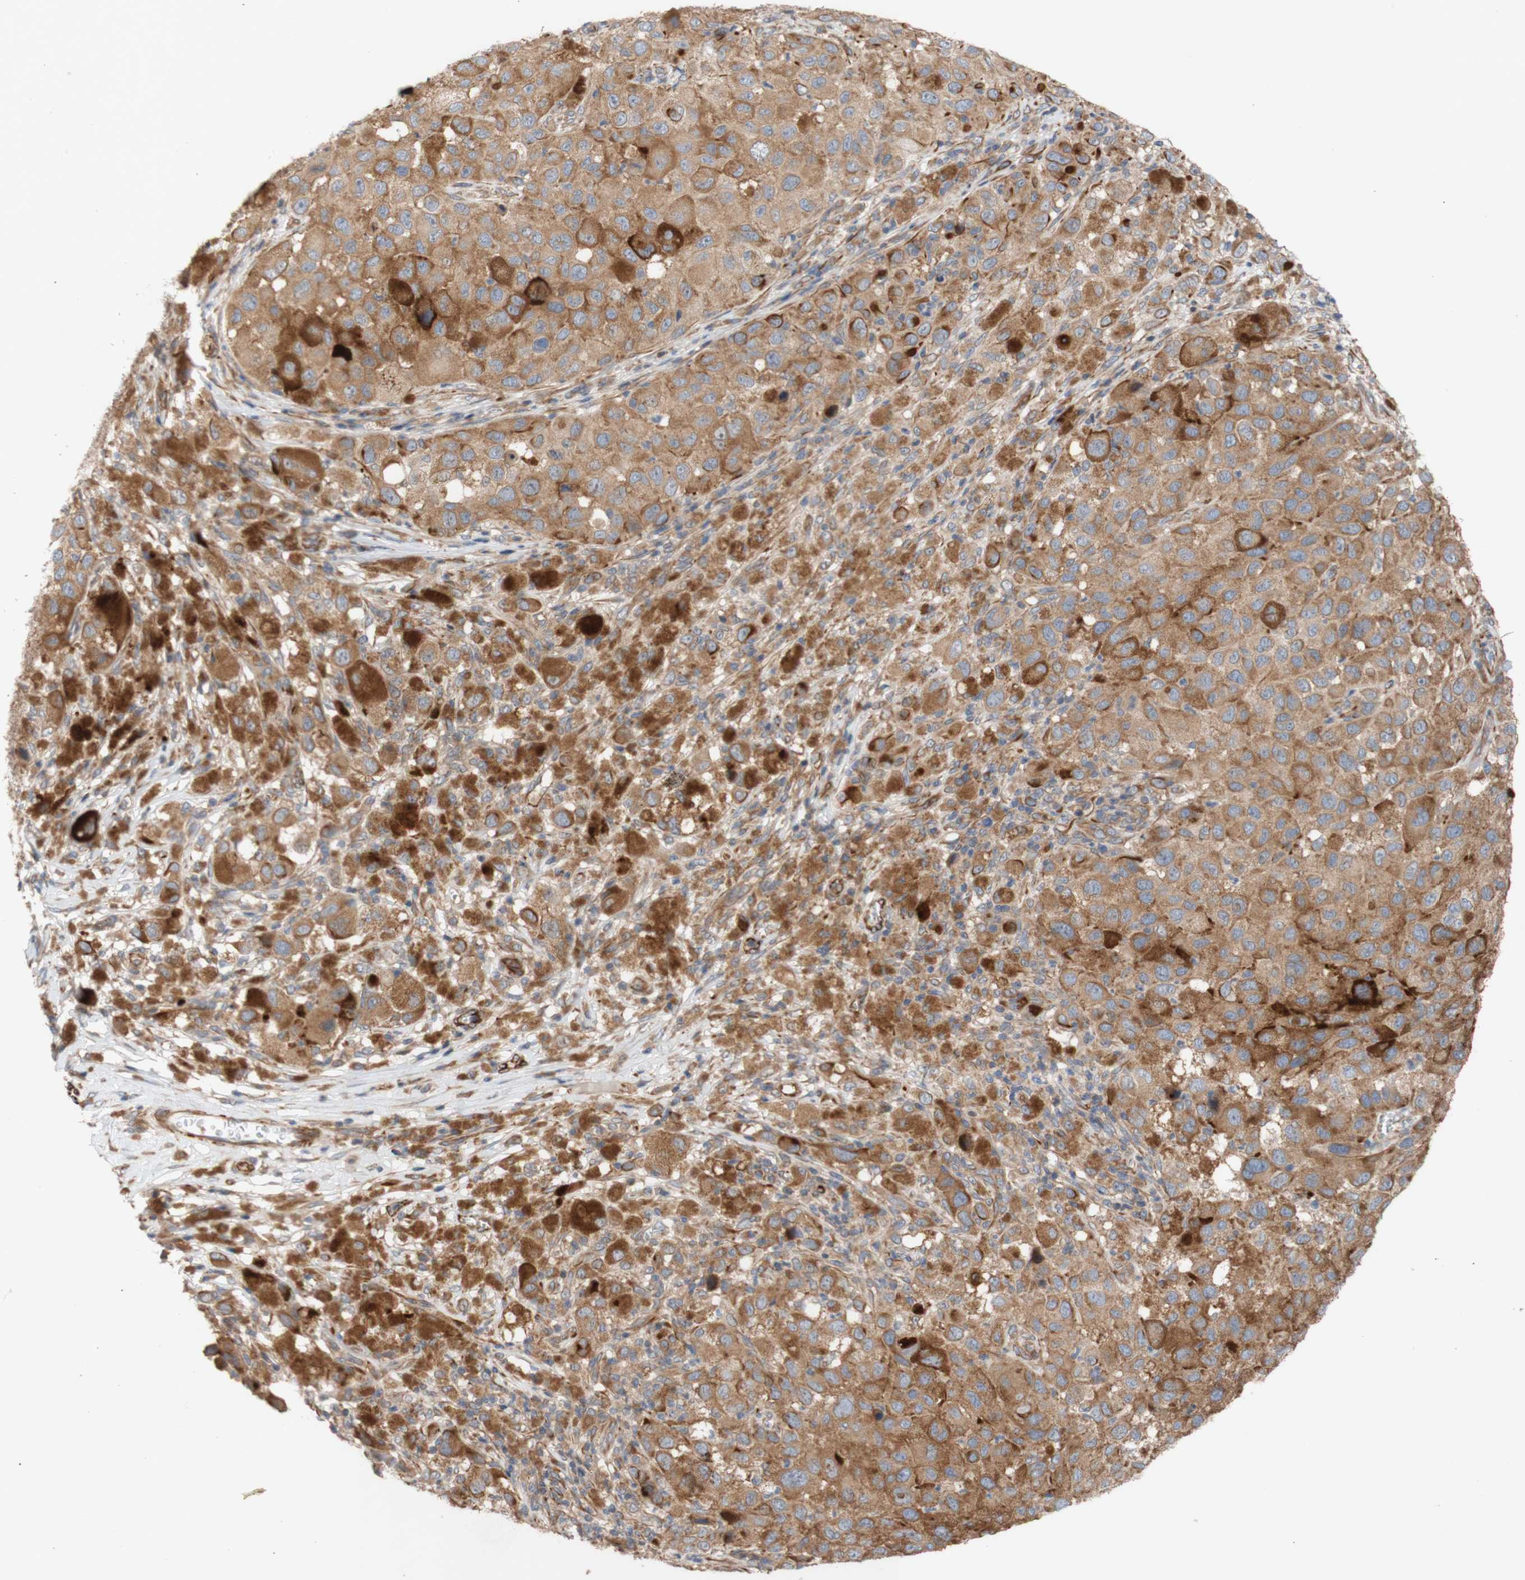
{"staining": {"intensity": "moderate", "quantity": ">75%", "location": "cytoplasmic/membranous"}, "tissue": "melanoma", "cell_type": "Tumor cells", "image_type": "cancer", "snomed": [{"axis": "morphology", "description": "Malignant melanoma, NOS"}, {"axis": "topography", "description": "Skin"}], "caption": "The histopathology image reveals a brown stain indicating the presence of a protein in the cytoplasmic/membranous of tumor cells in malignant melanoma.", "gene": "EIF2S3", "patient": {"sex": "male", "age": 96}}